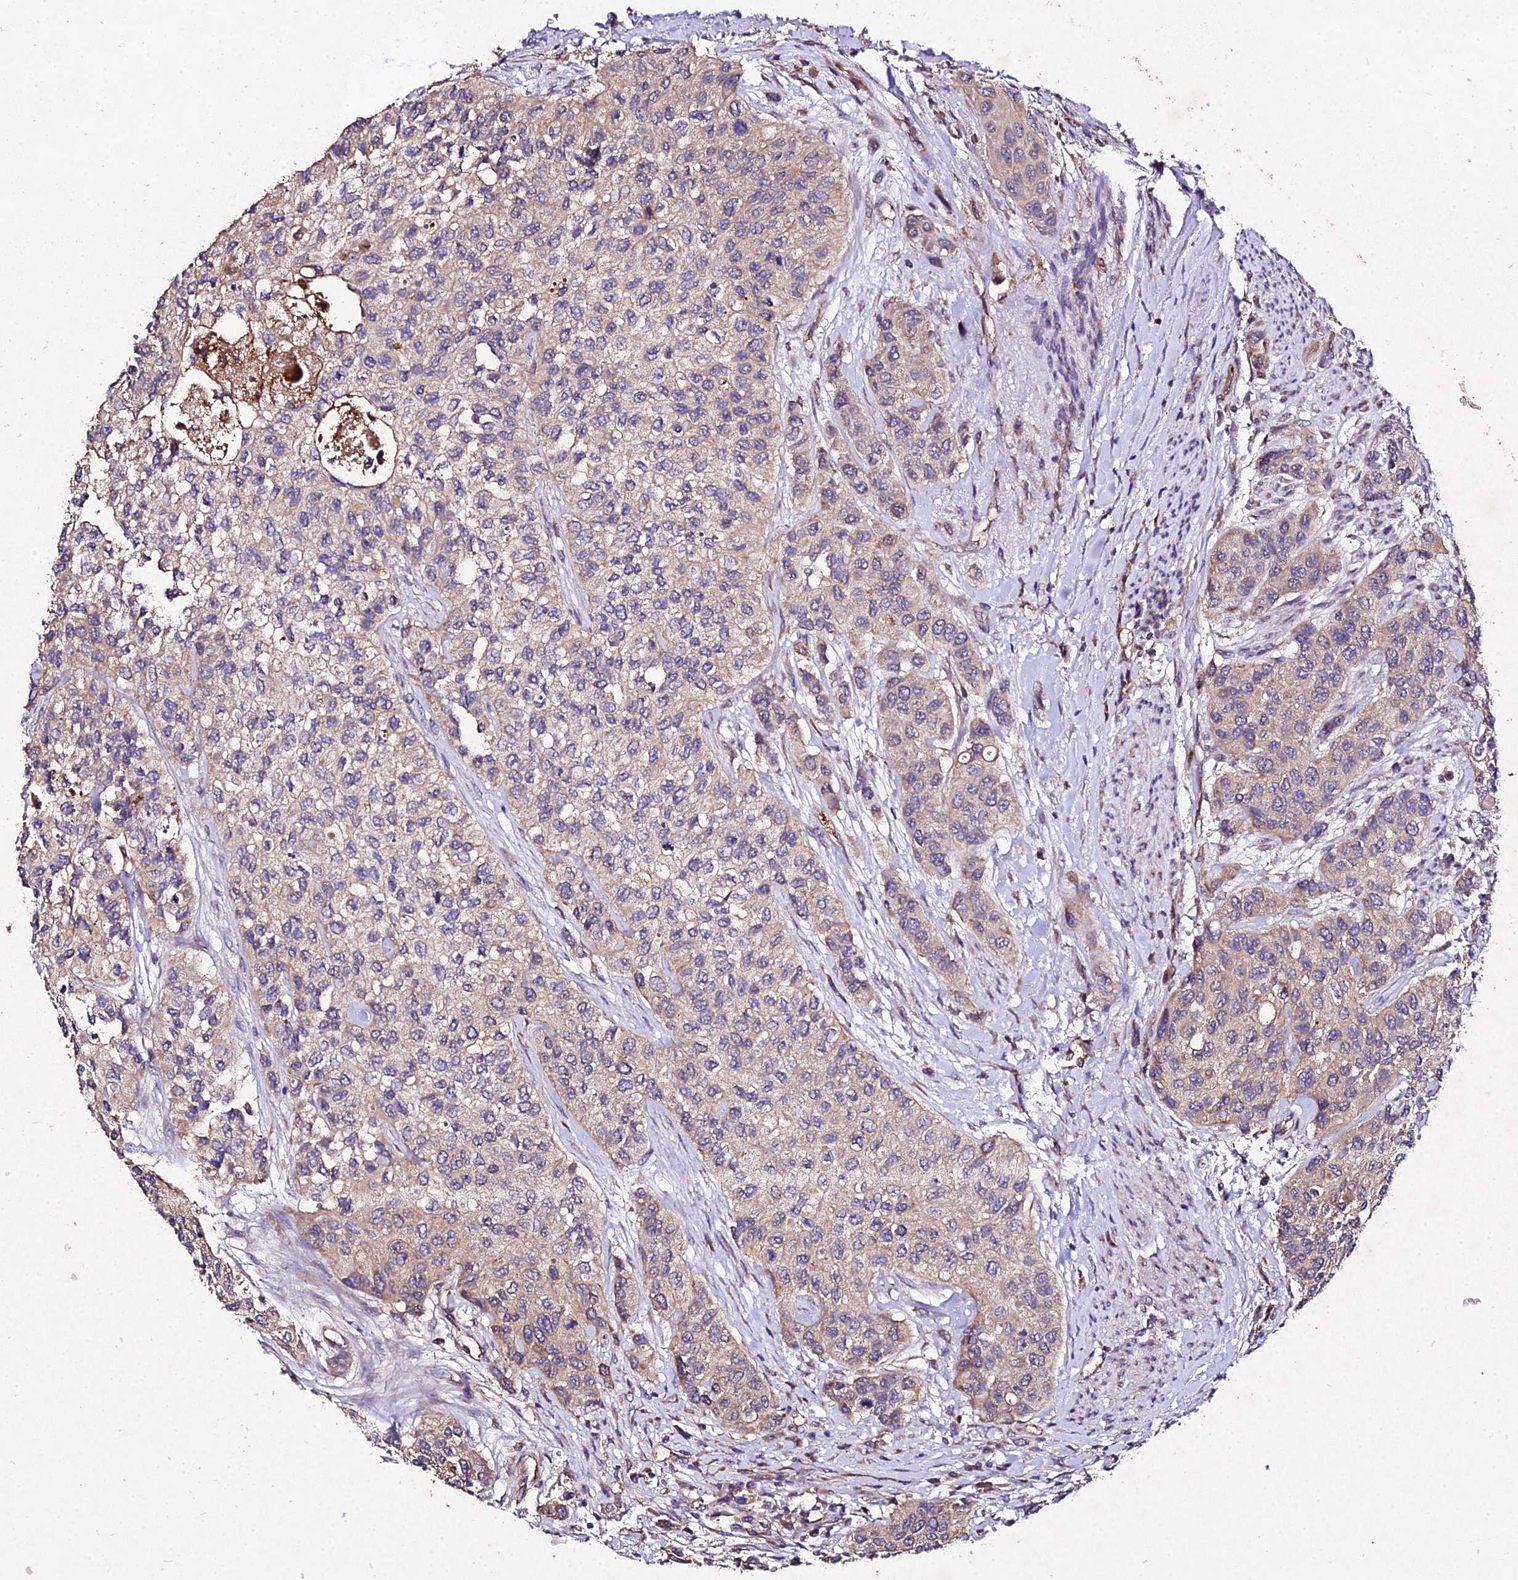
{"staining": {"intensity": "moderate", "quantity": "25%-75%", "location": "cytoplasmic/membranous"}, "tissue": "urothelial cancer", "cell_type": "Tumor cells", "image_type": "cancer", "snomed": [{"axis": "morphology", "description": "Normal tissue, NOS"}, {"axis": "morphology", "description": "Urothelial carcinoma, High grade"}, {"axis": "topography", "description": "Vascular tissue"}, {"axis": "topography", "description": "Urinary bladder"}], "caption": "Moderate cytoplasmic/membranous staining is appreciated in about 25%-75% of tumor cells in high-grade urothelial carcinoma.", "gene": "AP3M2", "patient": {"sex": "female", "age": 56}}